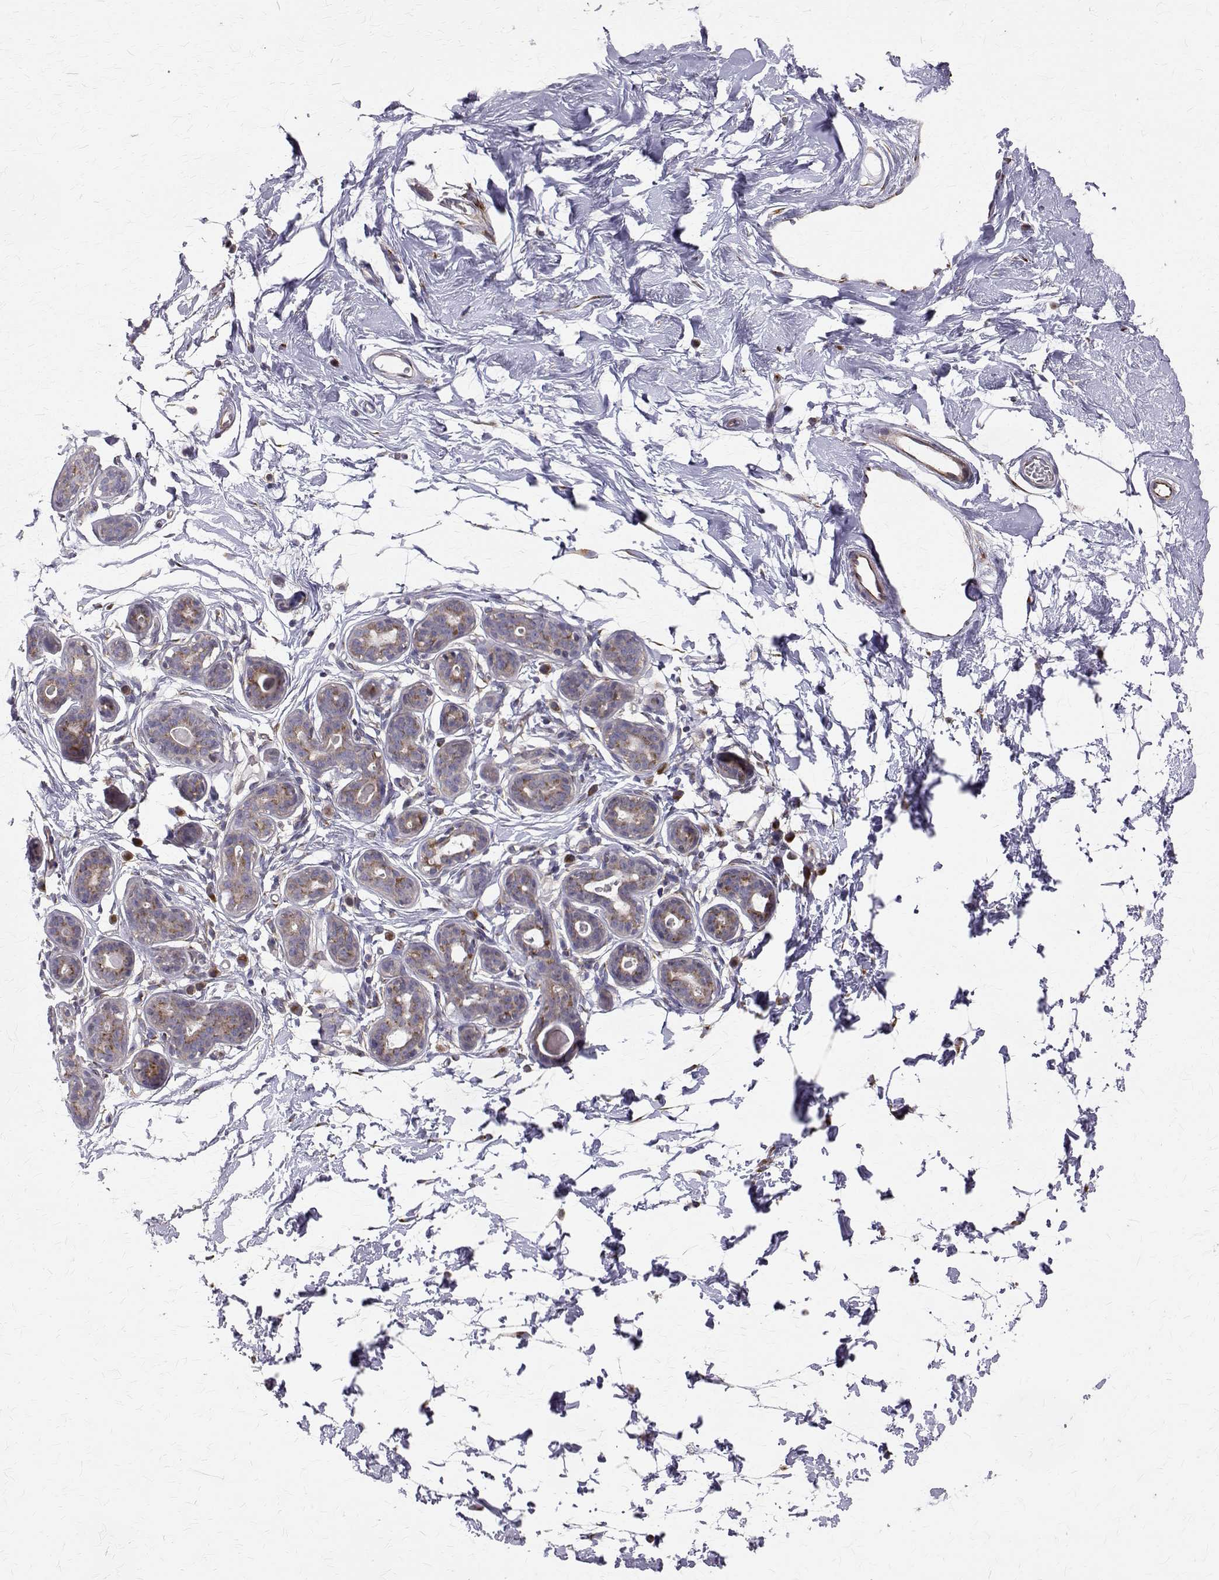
{"staining": {"intensity": "weak", "quantity": "25%-75%", "location": "cytoplasmic/membranous"}, "tissue": "breast", "cell_type": "Adipocytes", "image_type": "normal", "snomed": [{"axis": "morphology", "description": "Normal tissue, NOS"}, {"axis": "topography", "description": "Breast"}], "caption": "Immunohistochemical staining of benign breast reveals 25%-75% levels of weak cytoplasmic/membranous protein expression in approximately 25%-75% of adipocytes.", "gene": "ARFGAP1", "patient": {"sex": "female", "age": 45}}